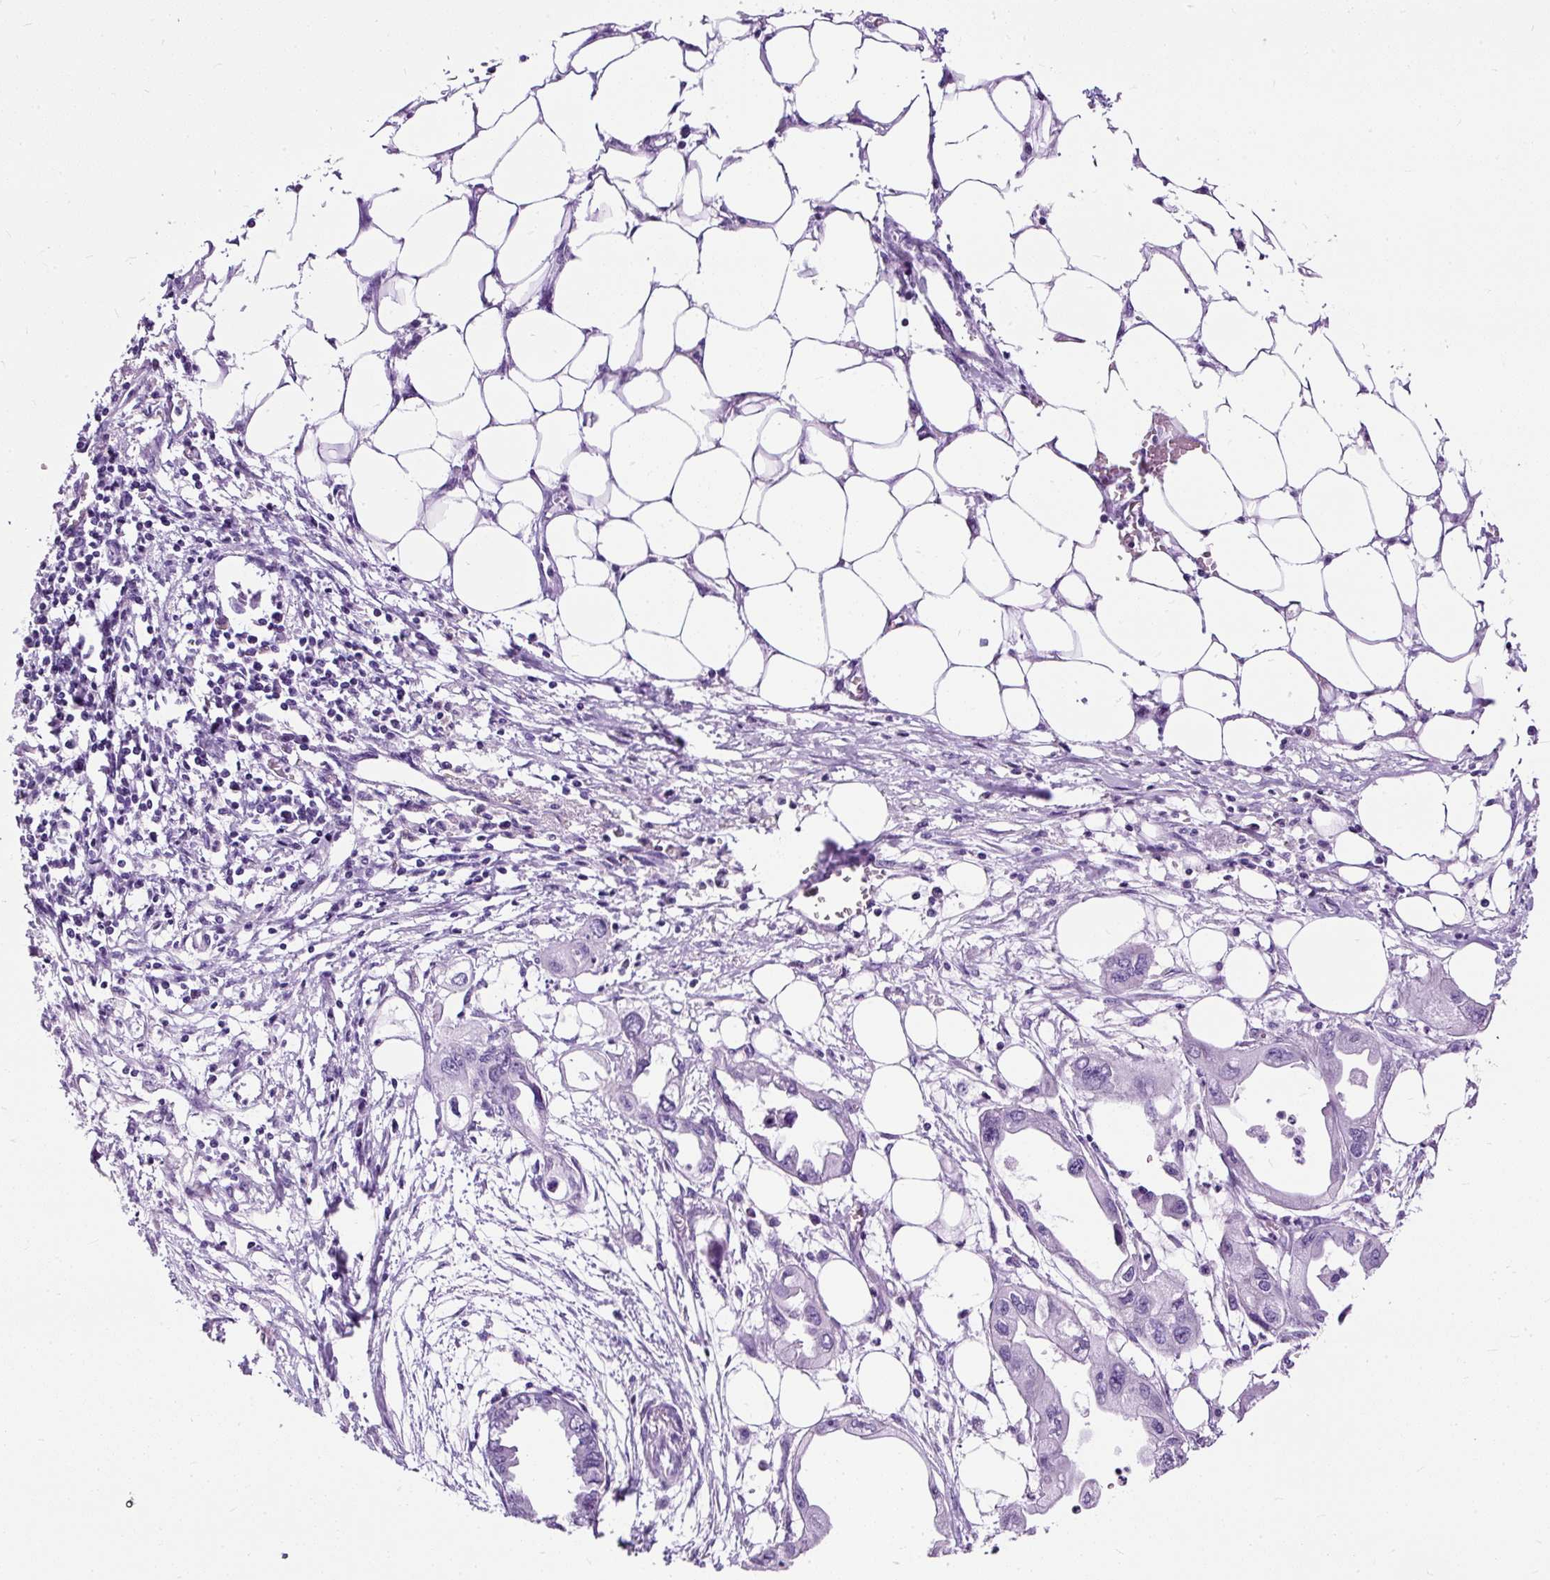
{"staining": {"intensity": "negative", "quantity": "none", "location": "none"}, "tissue": "endometrial cancer", "cell_type": "Tumor cells", "image_type": "cancer", "snomed": [{"axis": "morphology", "description": "Adenocarcinoma, NOS"}, {"axis": "morphology", "description": "Adenocarcinoma, metastatic, NOS"}, {"axis": "topography", "description": "Adipose tissue"}, {"axis": "topography", "description": "Endometrium"}], "caption": "A high-resolution histopathology image shows immunohistochemistry (IHC) staining of endometrial cancer, which reveals no significant expression in tumor cells.", "gene": "NTS", "patient": {"sex": "female", "age": 67}}